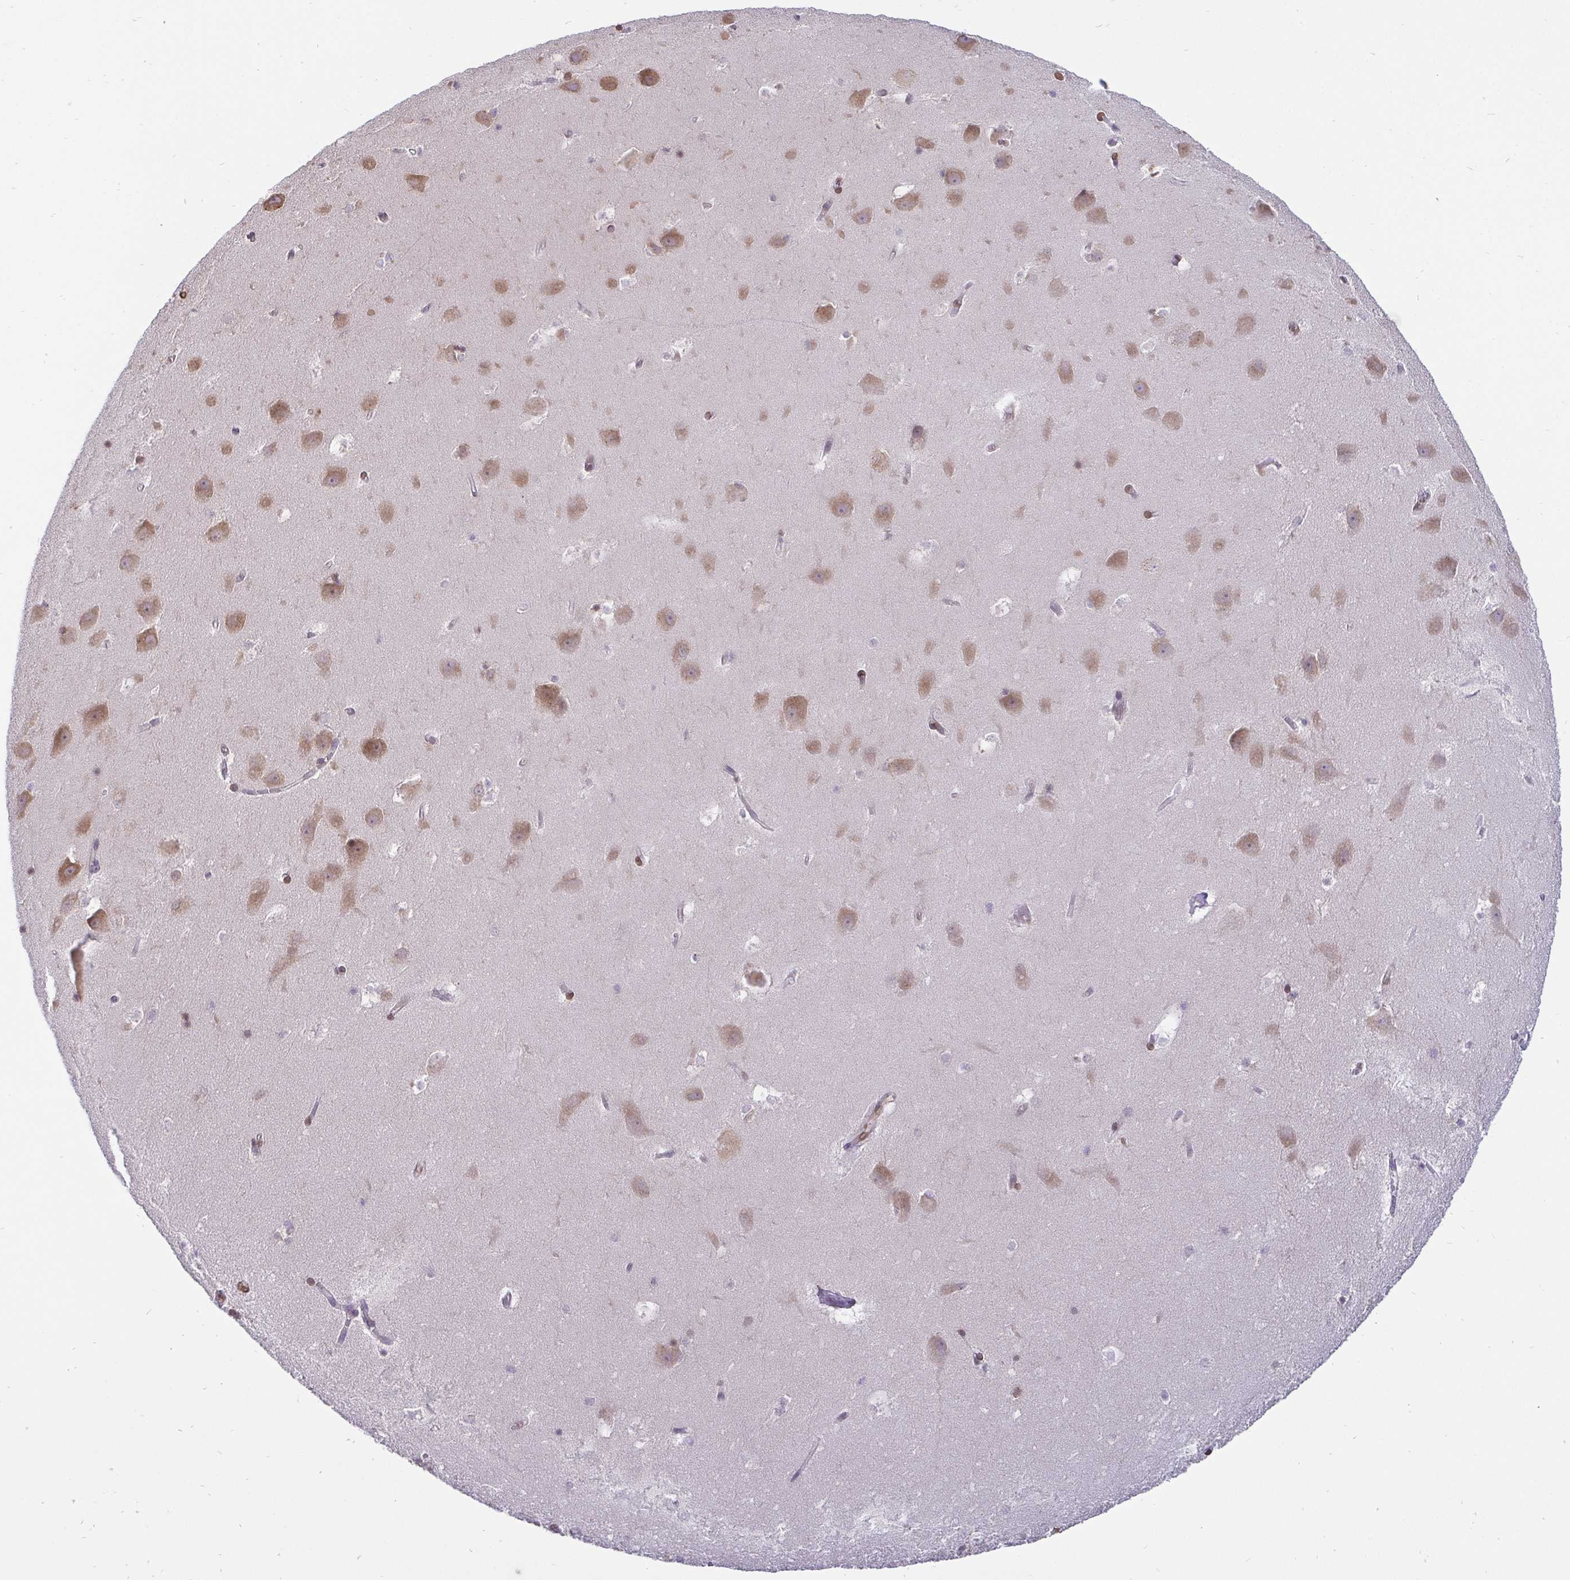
{"staining": {"intensity": "weak", "quantity": "25%-75%", "location": "cytoplasmic/membranous,nuclear"}, "tissue": "hippocampus", "cell_type": "Glial cells", "image_type": "normal", "snomed": [{"axis": "morphology", "description": "Normal tissue, NOS"}, {"axis": "topography", "description": "Hippocampus"}], "caption": "Immunohistochemistry photomicrograph of normal hippocampus: human hippocampus stained using immunohistochemistry shows low levels of weak protein expression localized specifically in the cytoplasmic/membranous,nuclear of glial cells, appearing as a cytoplasmic/membranous,nuclear brown color.", "gene": "EMD", "patient": {"sex": "male", "age": 58}}